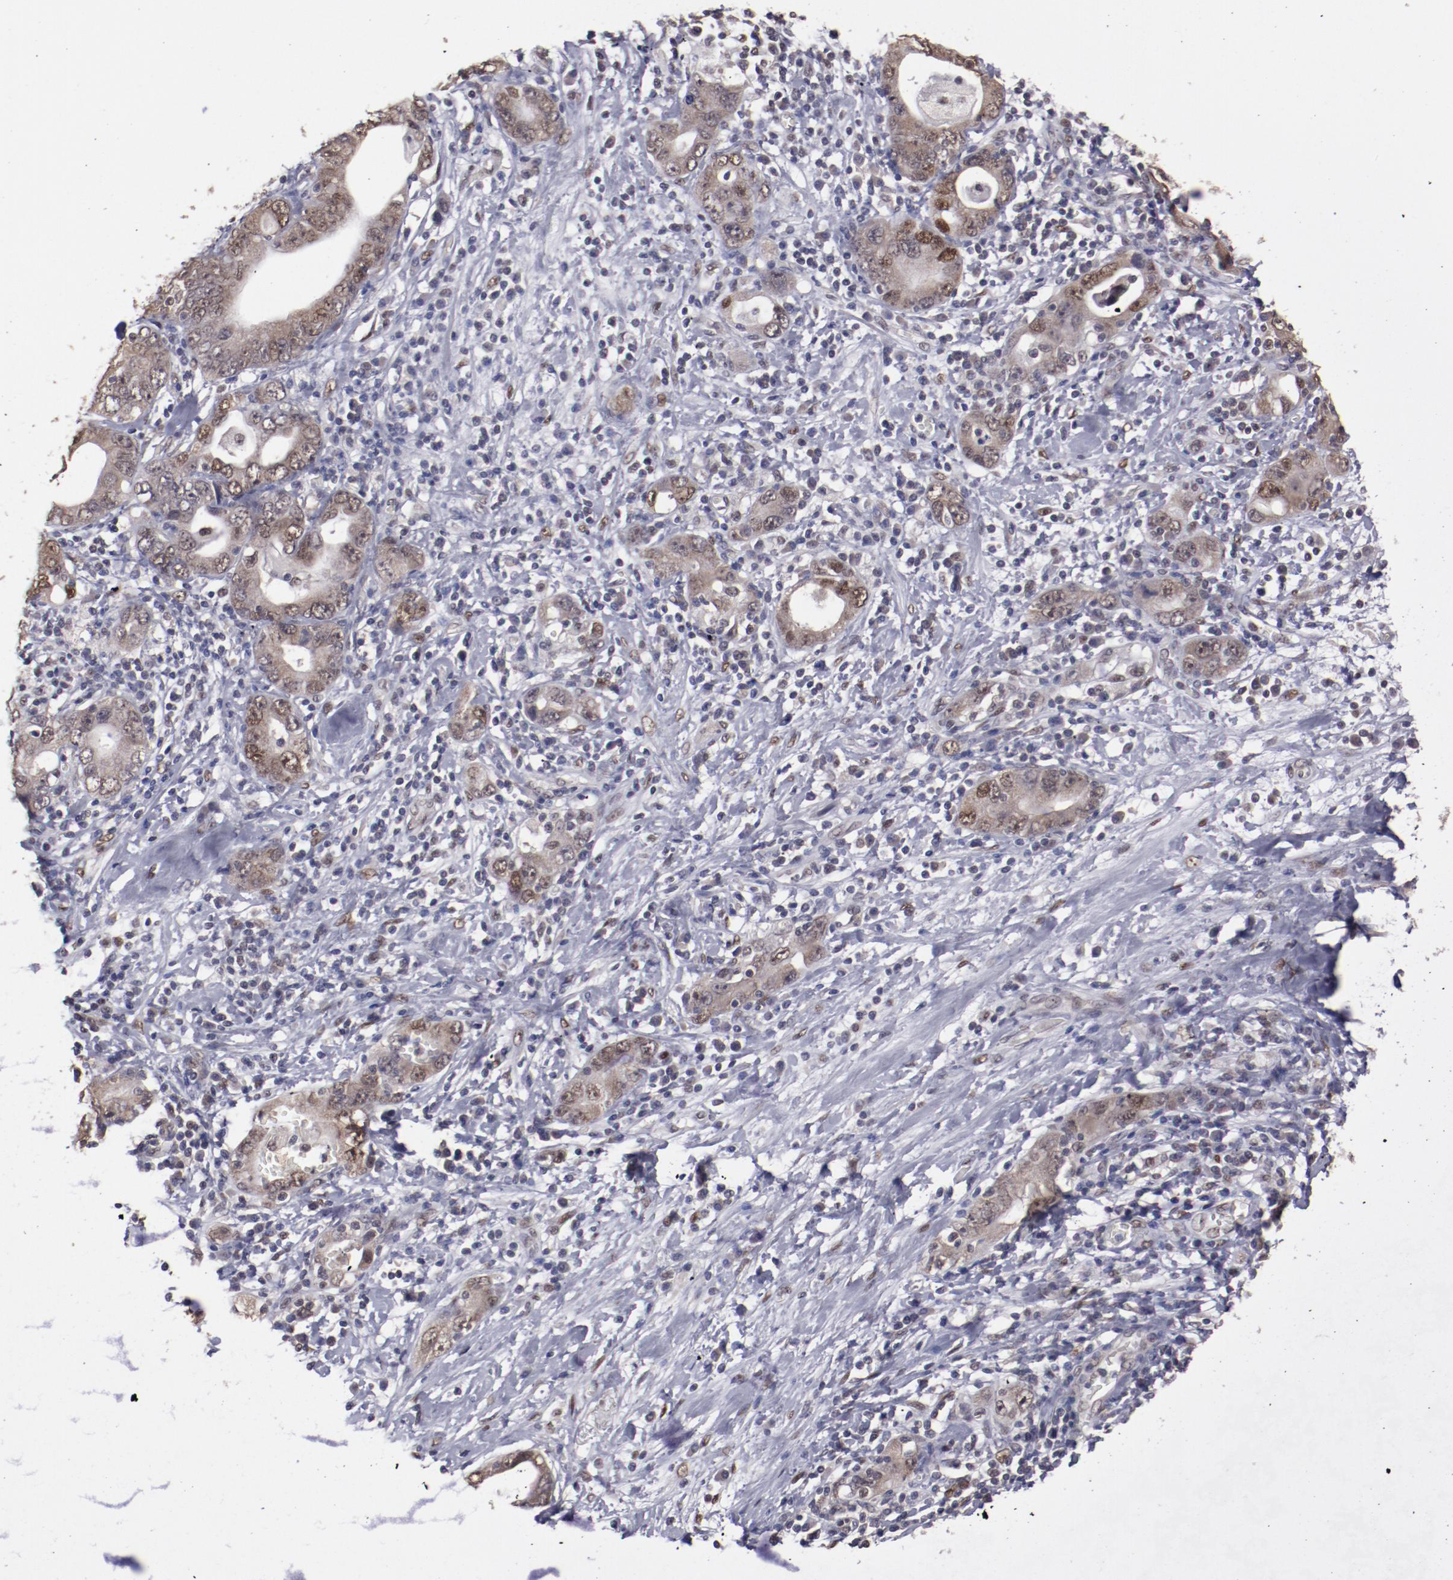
{"staining": {"intensity": "moderate", "quantity": ">75%", "location": "cytoplasmic/membranous,nuclear"}, "tissue": "stomach cancer", "cell_type": "Tumor cells", "image_type": "cancer", "snomed": [{"axis": "morphology", "description": "Adenocarcinoma, NOS"}, {"axis": "topography", "description": "Stomach, lower"}], "caption": "Stomach cancer (adenocarcinoma) tissue exhibits moderate cytoplasmic/membranous and nuclear staining in approximately >75% of tumor cells", "gene": "ARNT", "patient": {"sex": "female", "age": 93}}